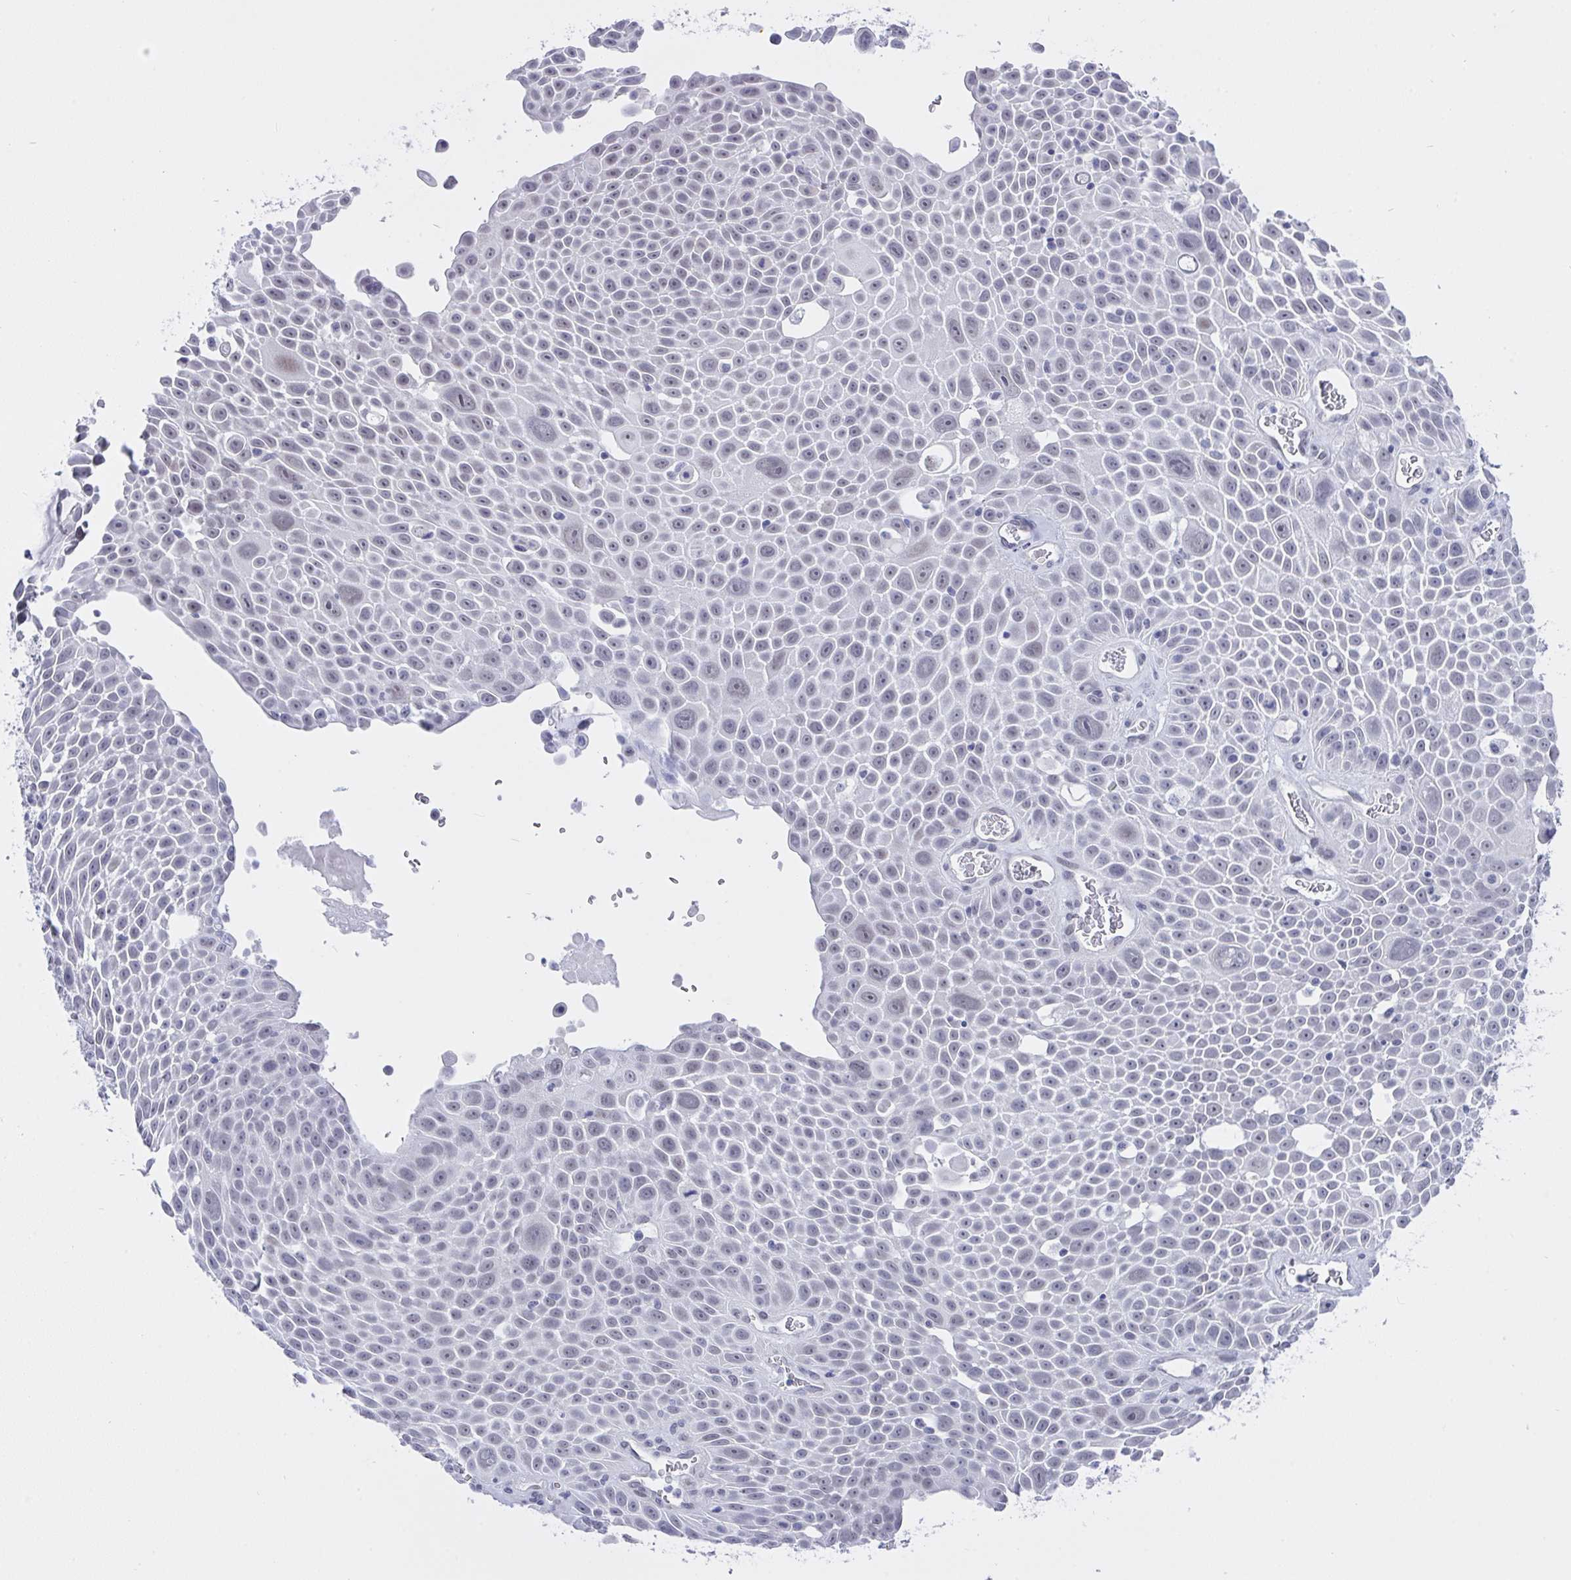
{"staining": {"intensity": "negative", "quantity": "none", "location": "none"}, "tissue": "lung cancer", "cell_type": "Tumor cells", "image_type": "cancer", "snomed": [{"axis": "morphology", "description": "Squamous cell carcinoma, NOS"}, {"axis": "morphology", "description": "Squamous cell carcinoma, metastatic, NOS"}, {"axis": "topography", "description": "Lymph node"}, {"axis": "topography", "description": "Lung"}], "caption": "DAB immunohistochemical staining of lung squamous cell carcinoma reveals no significant expression in tumor cells.", "gene": "FBXL22", "patient": {"sex": "female", "age": 62}}